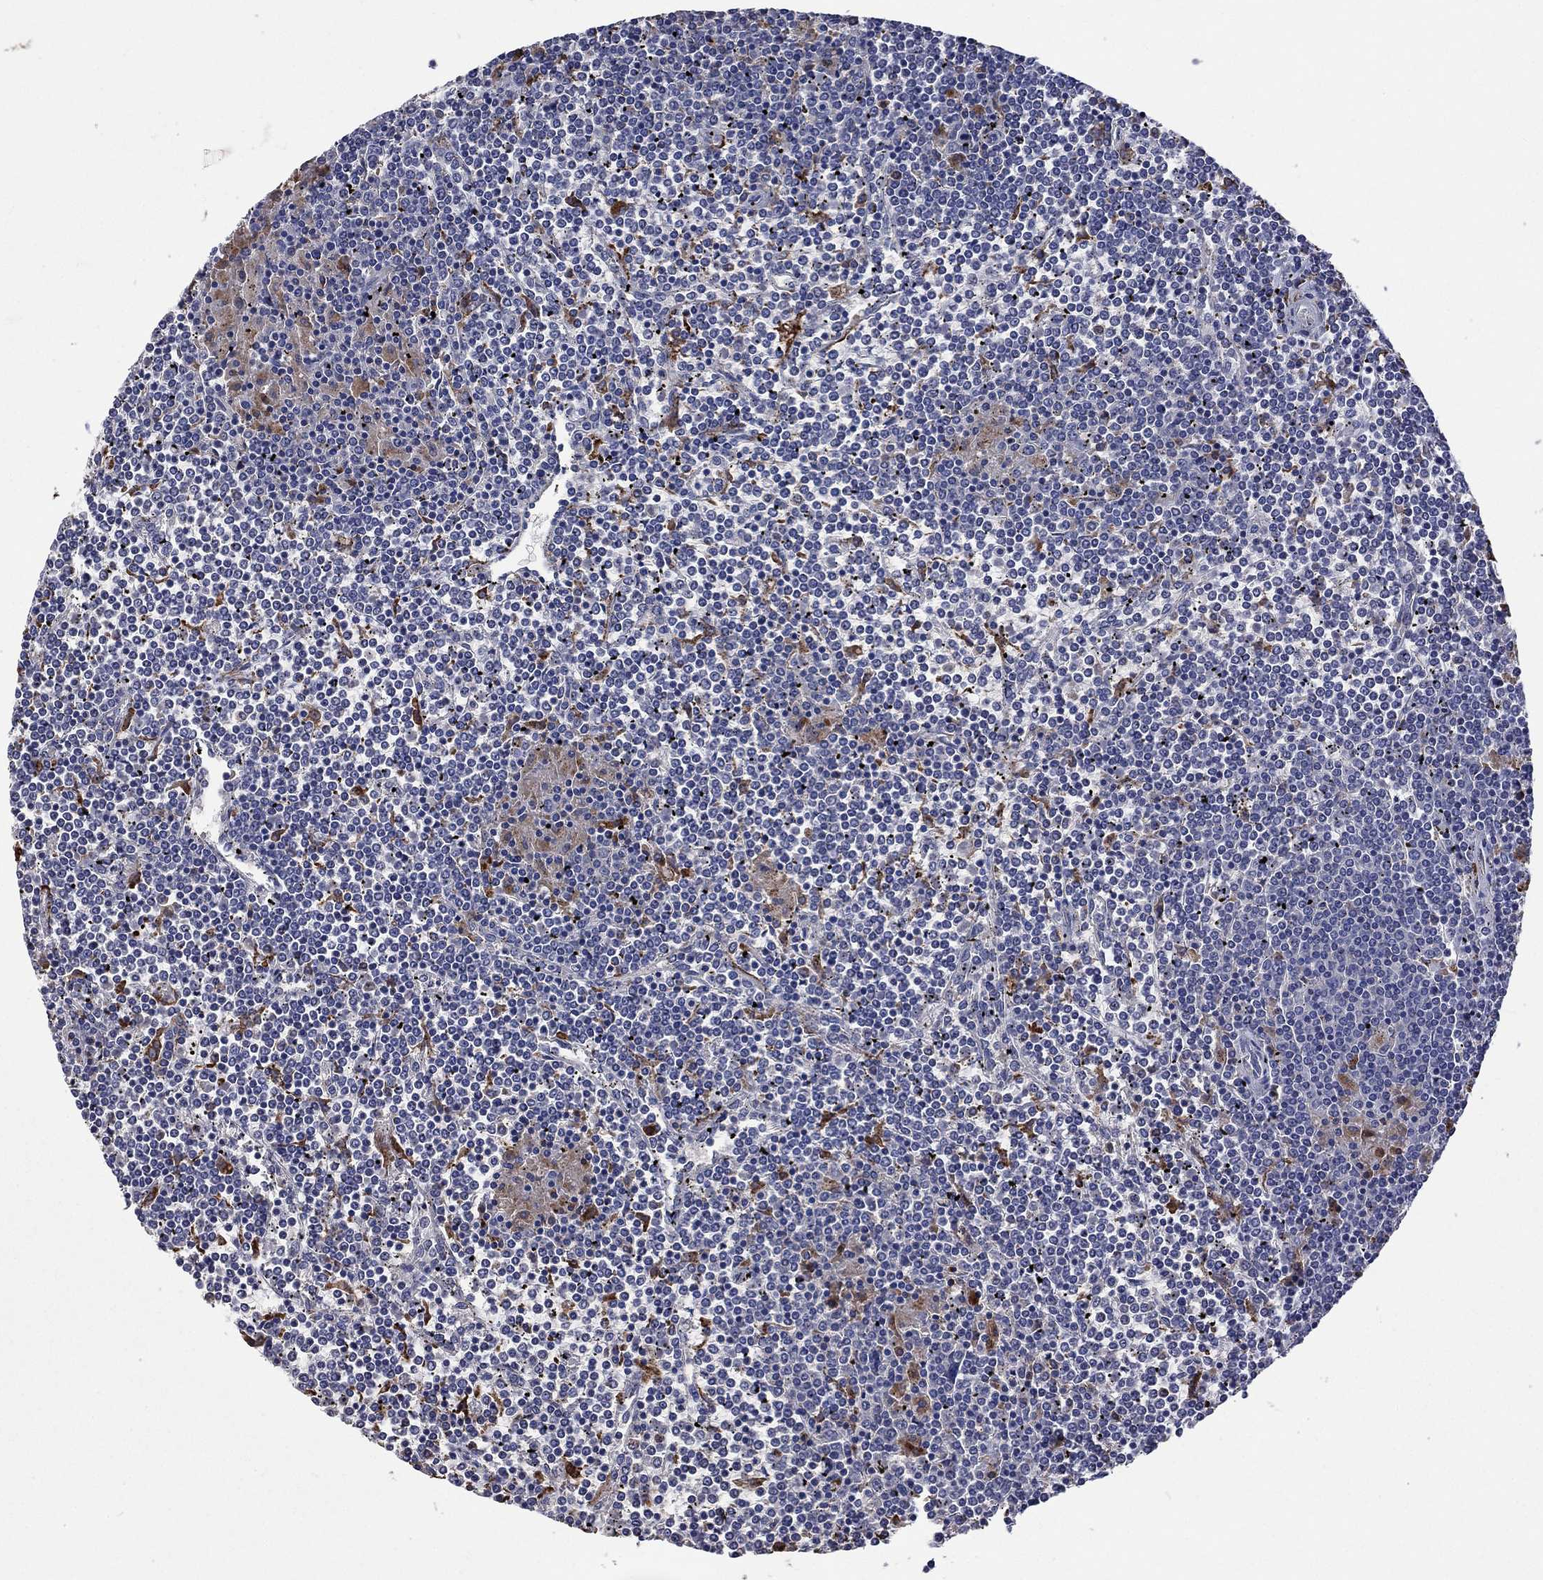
{"staining": {"intensity": "strong", "quantity": "<25%", "location": "cytoplasmic/membranous"}, "tissue": "lymphoma", "cell_type": "Tumor cells", "image_type": "cancer", "snomed": [{"axis": "morphology", "description": "Malignant lymphoma, non-Hodgkin's type, Low grade"}, {"axis": "topography", "description": "Spleen"}], "caption": "An immunohistochemistry (IHC) histopathology image of neoplastic tissue is shown. Protein staining in brown shows strong cytoplasmic/membranous positivity in malignant lymphoma, non-Hodgkin's type (low-grade) within tumor cells.", "gene": "CTSB", "patient": {"sex": "female", "age": 19}}